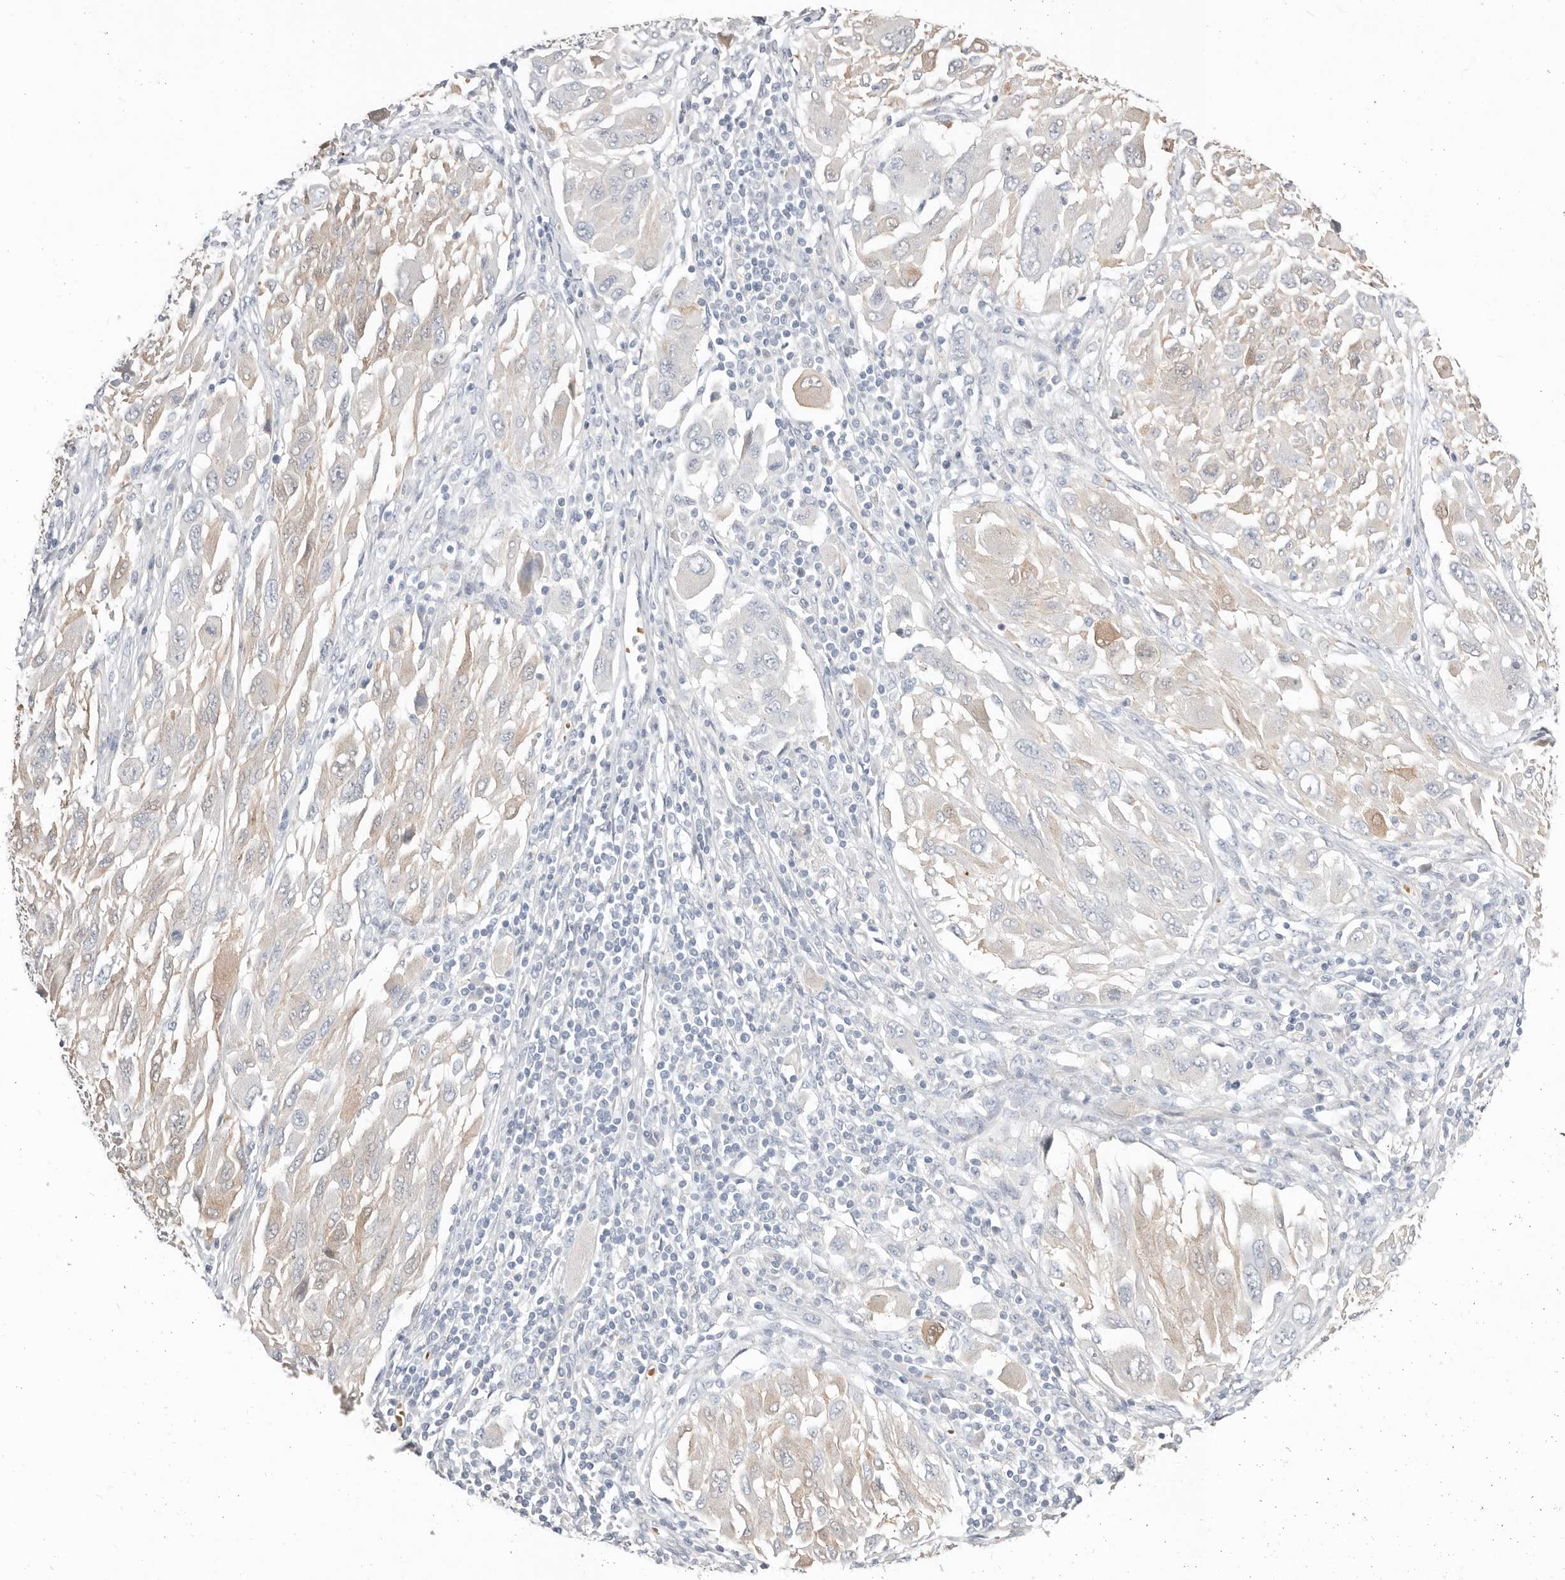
{"staining": {"intensity": "negative", "quantity": "none", "location": "none"}, "tissue": "melanoma", "cell_type": "Tumor cells", "image_type": "cancer", "snomed": [{"axis": "morphology", "description": "Malignant melanoma, NOS"}, {"axis": "topography", "description": "Skin"}], "caption": "Immunohistochemistry micrograph of neoplastic tissue: human melanoma stained with DAB exhibits no significant protein staining in tumor cells. (Brightfield microscopy of DAB immunohistochemistry (IHC) at high magnification).", "gene": "TMEM63B", "patient": {"sex": "female", "age": 91}}